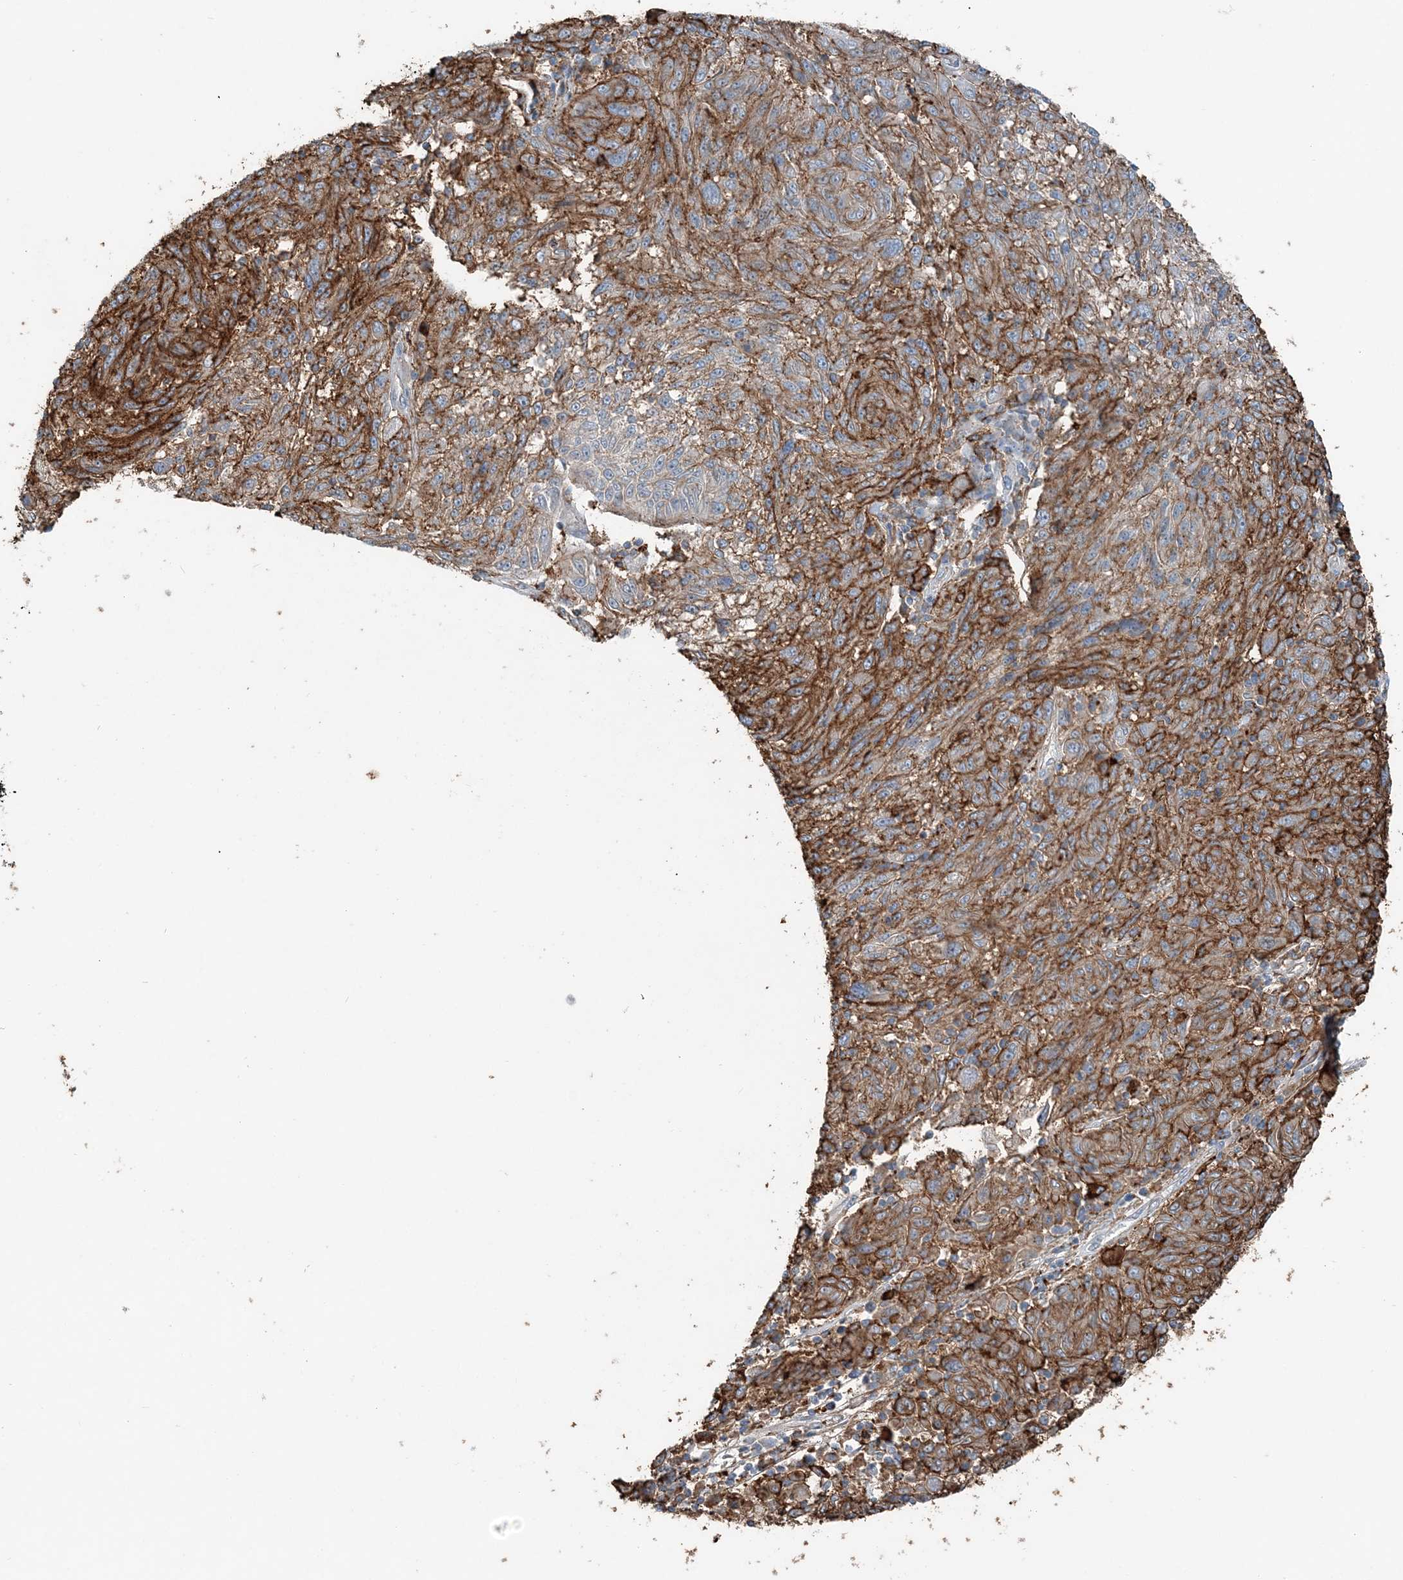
{"staining": {"intensity": "moderate", "quantity": "25%-75%", "location": "cytoplasmic/membranous"}, "tissue": "melanoma", "cell_type": "Tumor cells", "image_type": "cancer", "snomed": [{"axis": "morphology", "description": "Malignant melanoma, NOS"}, {"axis": "topography", "description": "Skin"}], "caption": "A histopathology image of human melanoma stained for a protein demonstrates moderate cytoplasmic/membranous brown staining in tumor cells.", "gene": "KY", "patient": {"sex": "male", "age": 53}}